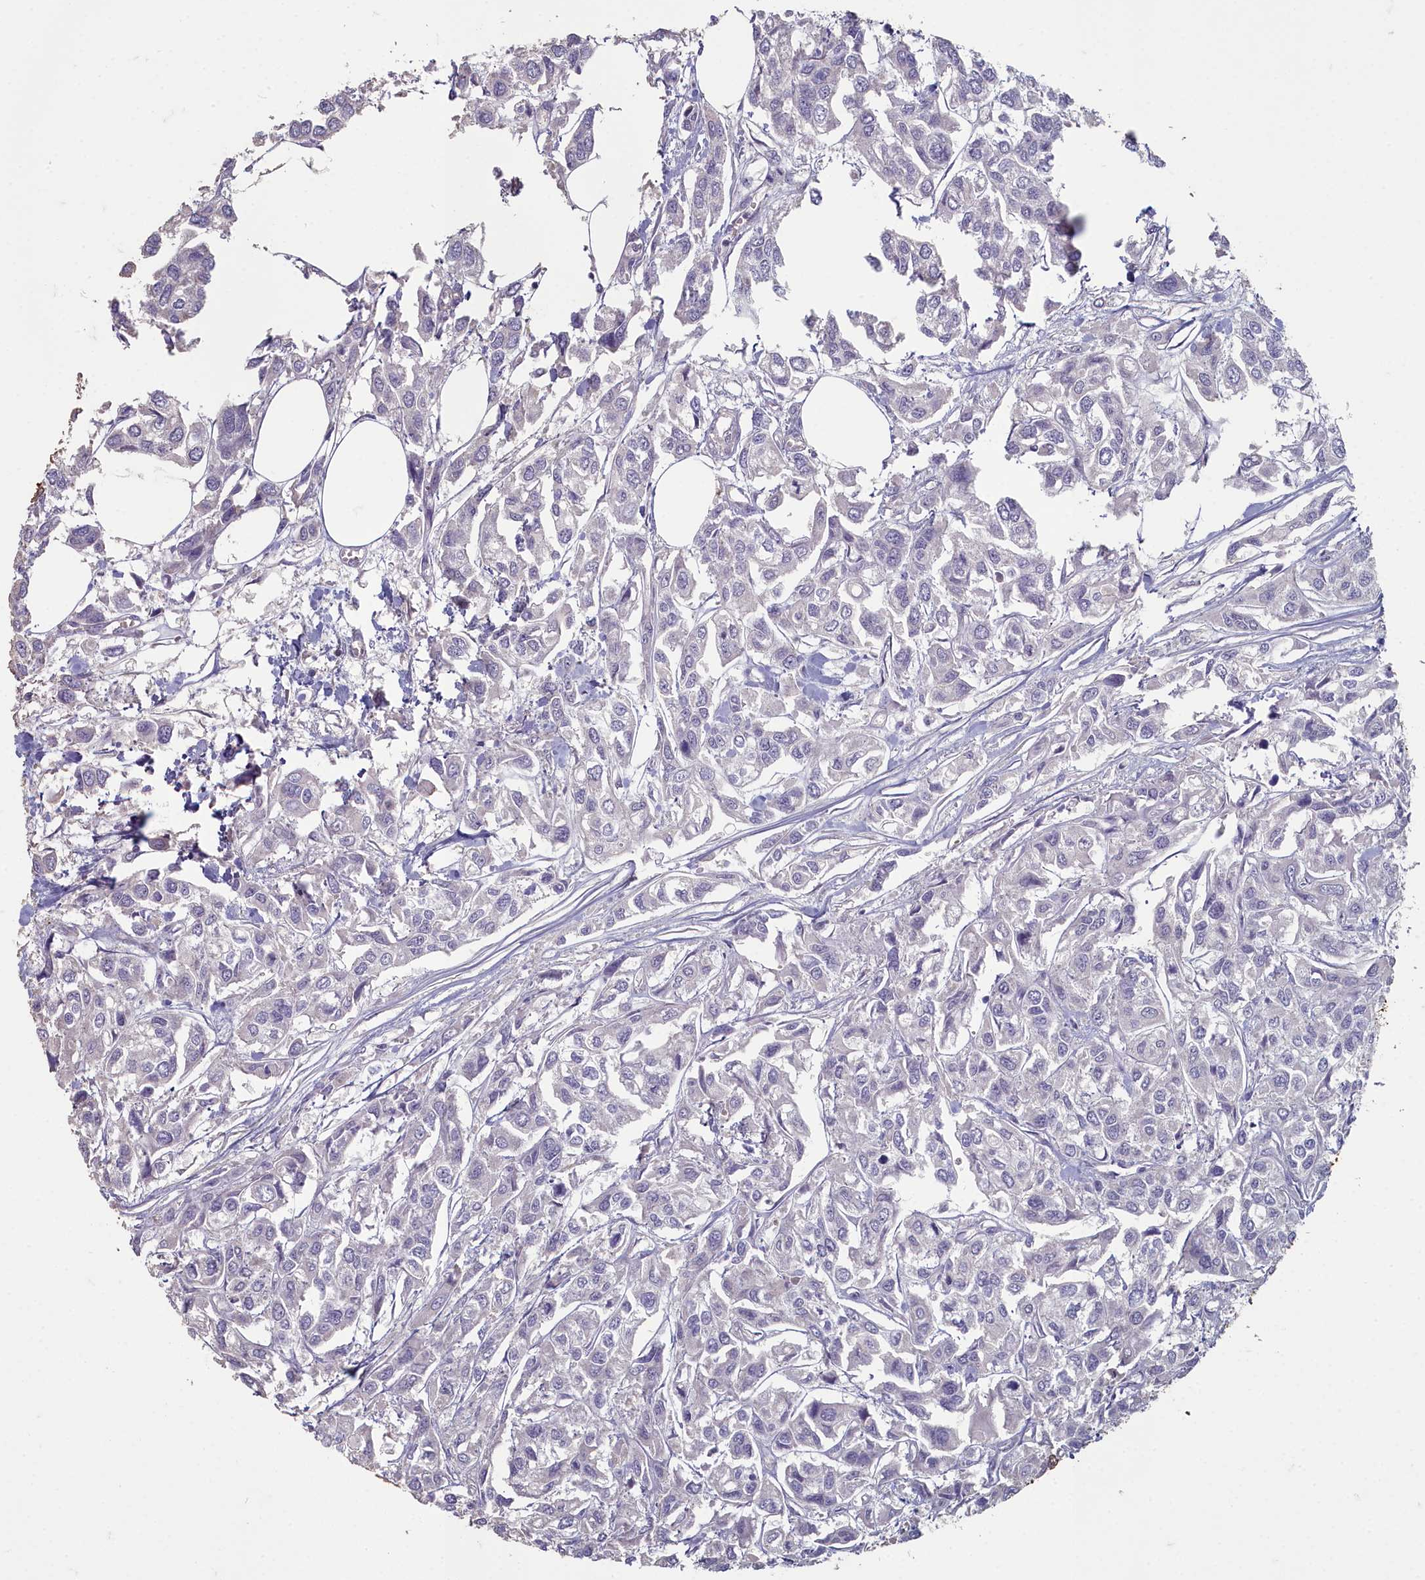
{"staining": {"intensity": "negative", "quantity": "none", "location": "none"}, "tissue": "urothelial cancer", "cell_type": "Tumor cells", "image_type": "cancer", "snomed": [{"axis": "morphology", "description": "Urothelial carcinoma, High grade"}, {"axis": "topography", "description": "Urinary bladder"}], "caption": "Immunohistochemistry of human high-grade urothelial carcinoma displays no positivity in tumor cells.", "gene": "INSYN2A", "patient": {"sex": "male", "age": 67}}